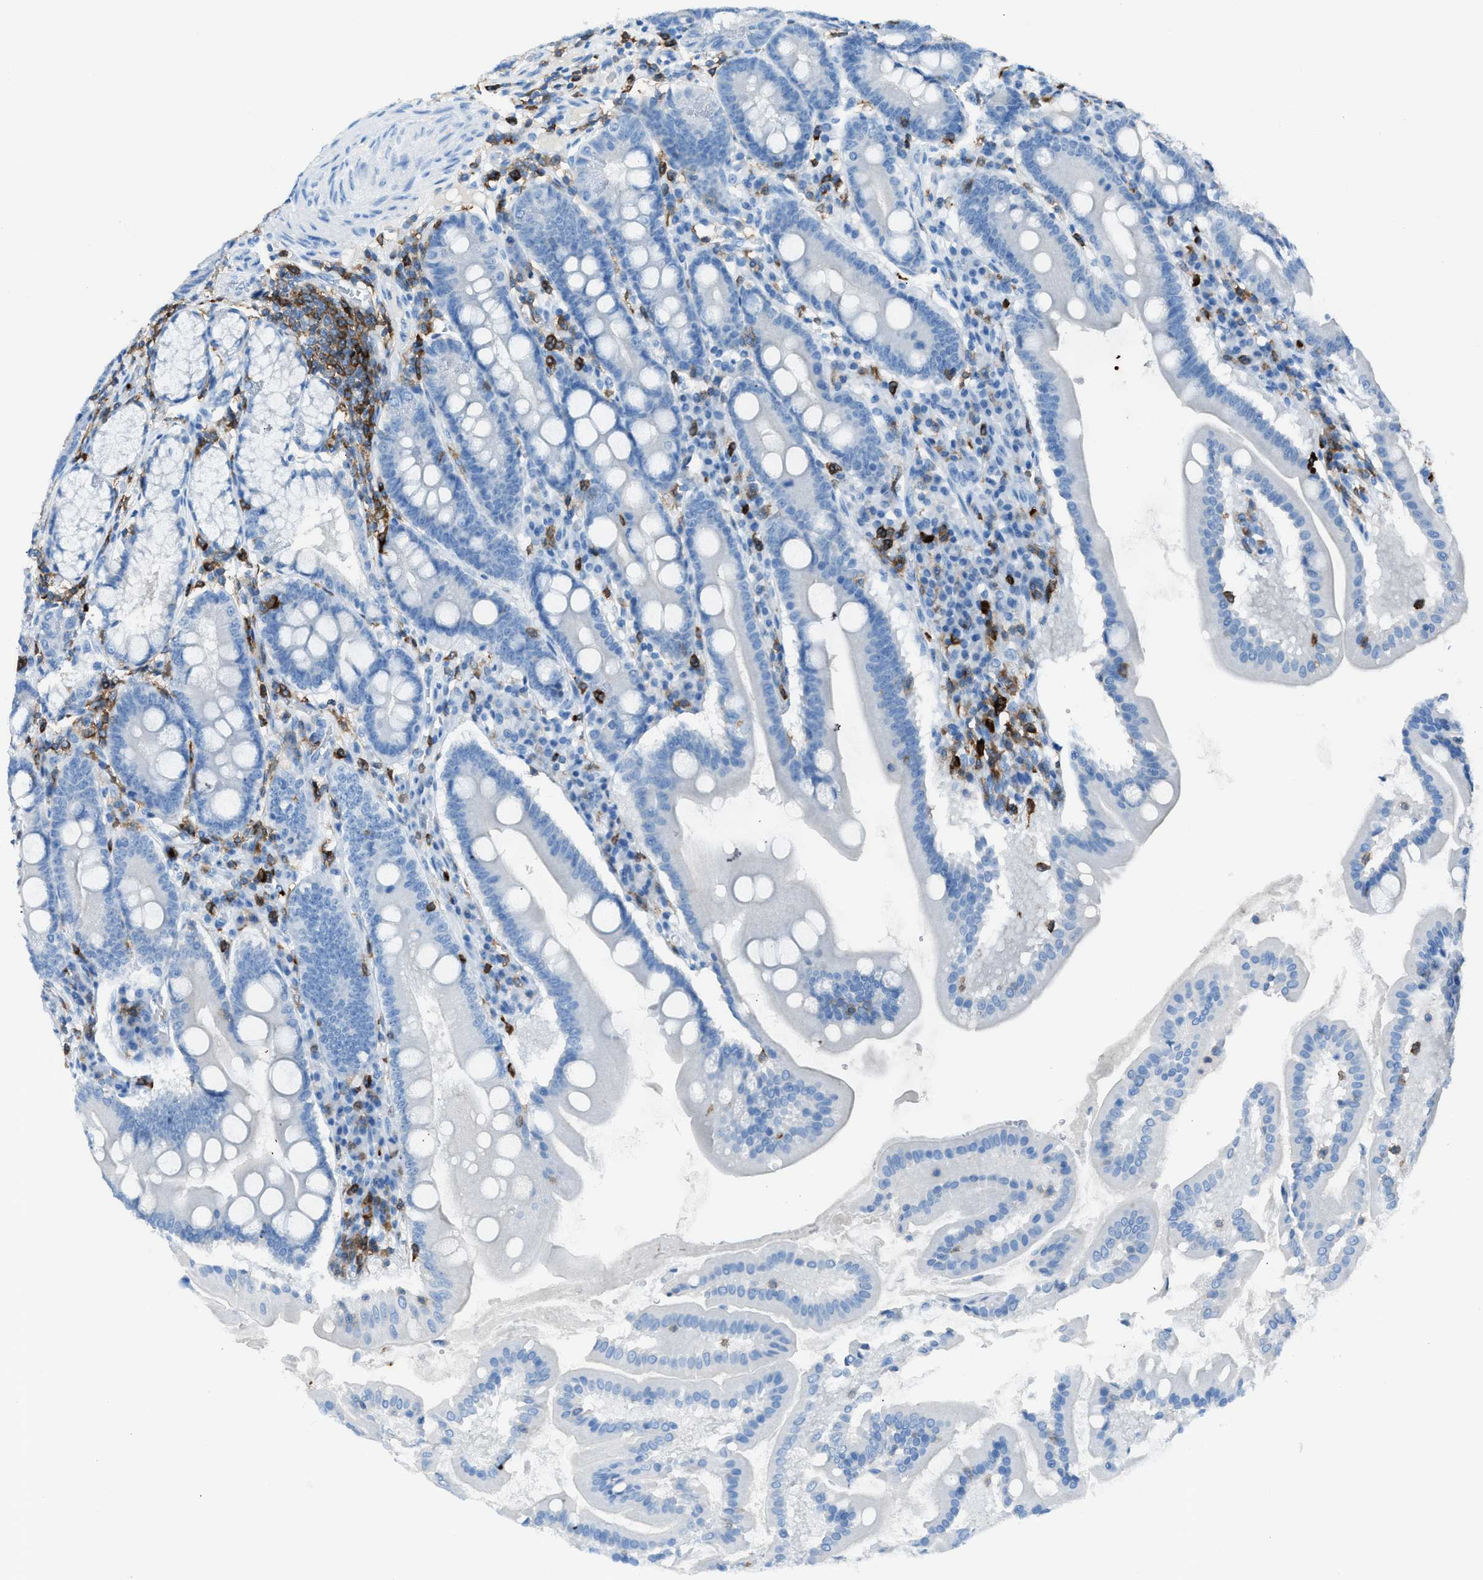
{"staining": {"intensity": "negative", "quantity": "none", "location": "none"}, "tissue": "duodenum", "cell_type": "Glandular cells", "image_type": "normal", "snomed": [{"axis": "morphology", "description": "Normal tissue, NOS"}, {"axis": "topography", "description": "Duodenum"}], "caption": "Immunohistochemistry (IHC) photomicrograph of unremarkable duodenum stained for a protein (brown), which reveals no positivity in glandular cells.", "gene": "ITGB2", "patient": {"sex": "male", "age": 50}}